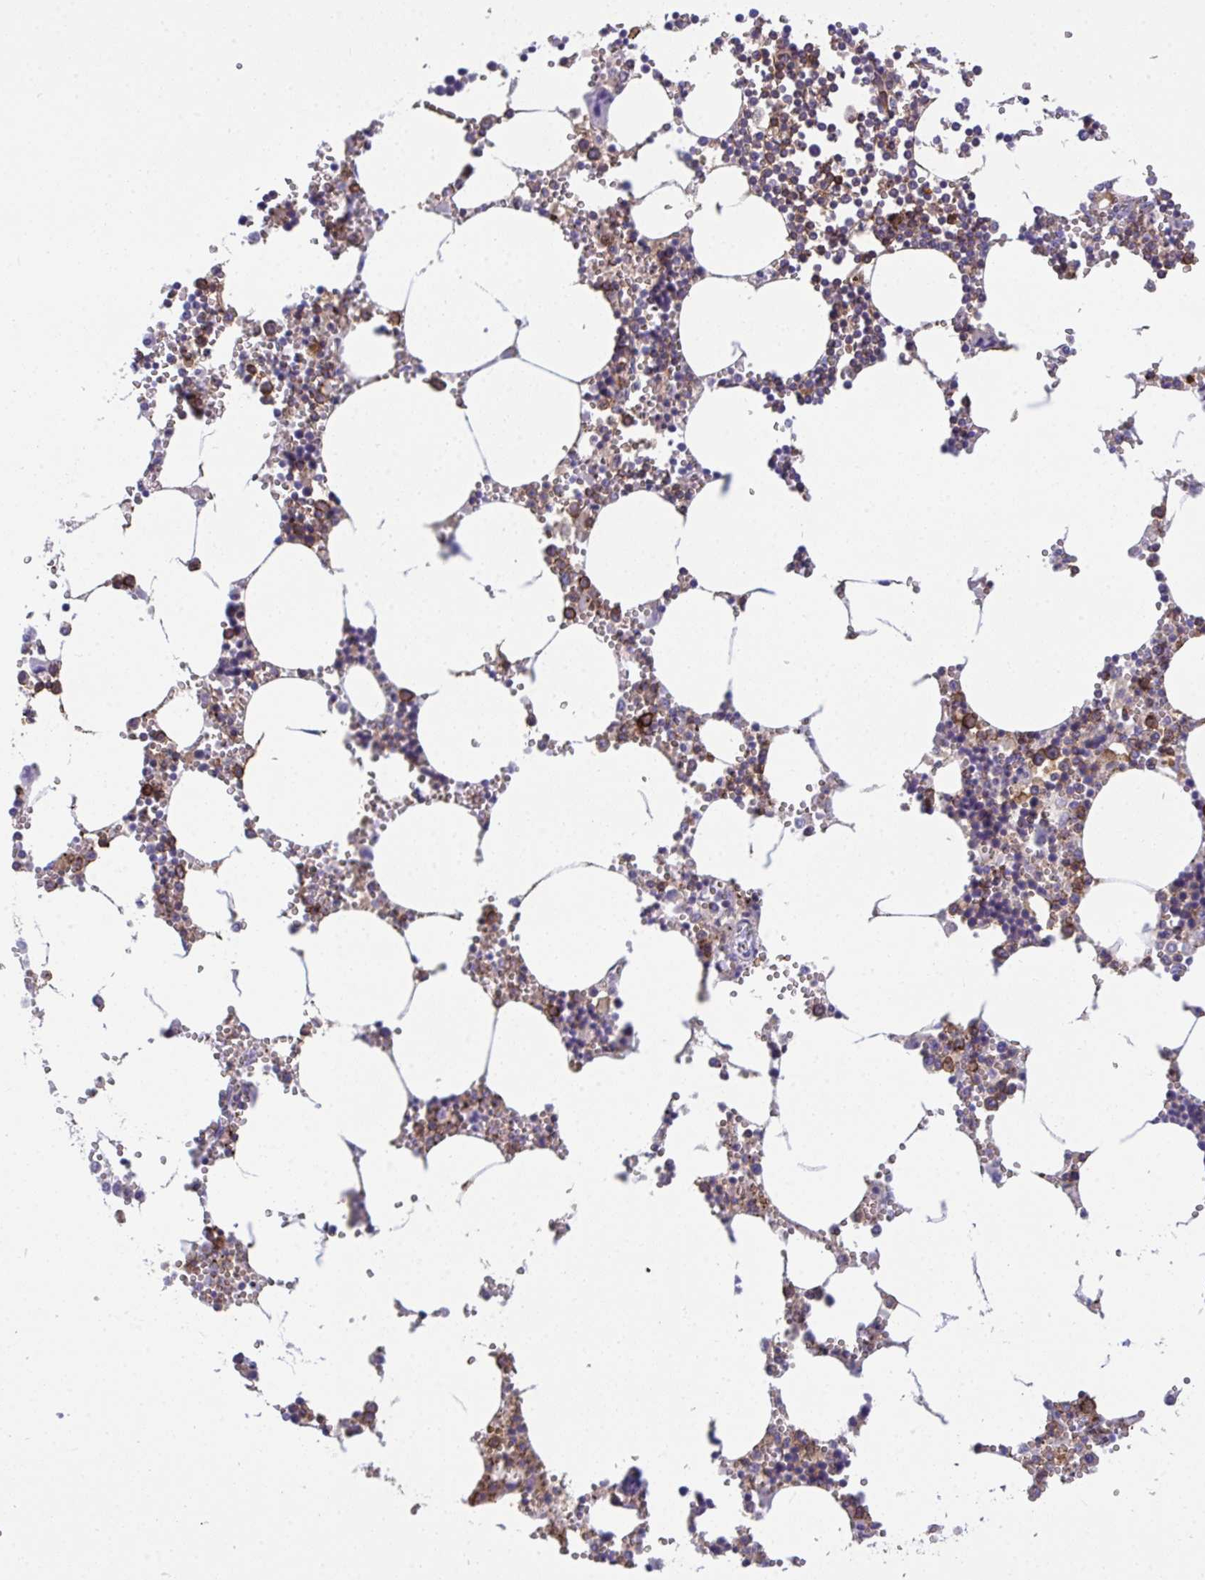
{"staining": {"intensity": "strong", "quantity": "25%-75%", "location": "cytoplasmic/membranous"}, "tissue": "bone marrow", "cell_type": "Hematopoietic cells", "image_type": "normal", "snomed": [{"axis": "morphology", "description": "Normal tissue, NOS"}, {"axis": "topography", "description": "Bone marrow"}], "caption": "Approximately 25%-75% of hematopoietic cells in unremarkable bone marrow demonstrate strong cytoplasmic/membranous protein positivity as visualized by brown immunohistochemical staining.", "gene": "SPN", "patient": {"sex": "male", "age": 54}}